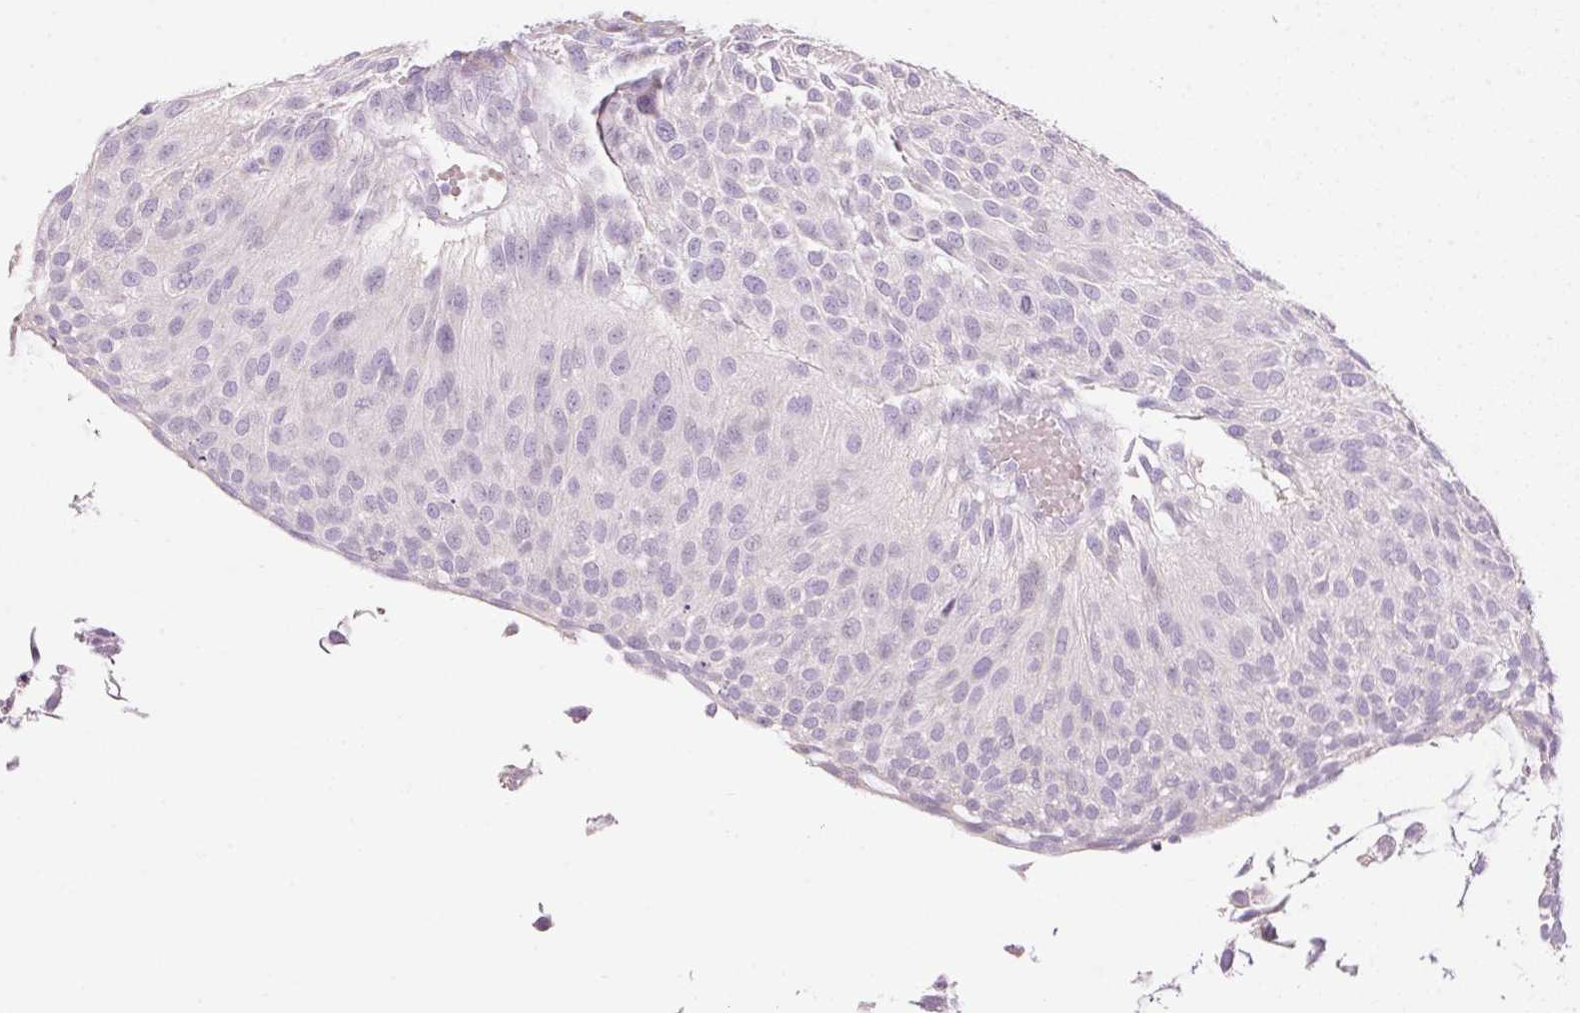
{"staining": {"intensity": "negative", "quantity": "none", "location": "none"}, "tissue": "urothelial cancer", "cell_type": "Tumor cells", "image_type": "cancer", "snomed": [{"axis": "morphology", "description": "Urothelial carcinoma, NOS"}, {"axis": "topography", "description": "Urinary bladder"}], "caption": "Tumor cells are negative for protein expression in human transitional cell carcinoma.", "gene": "HSD17B2", "patient": {"sex": "male", "age": 84}}